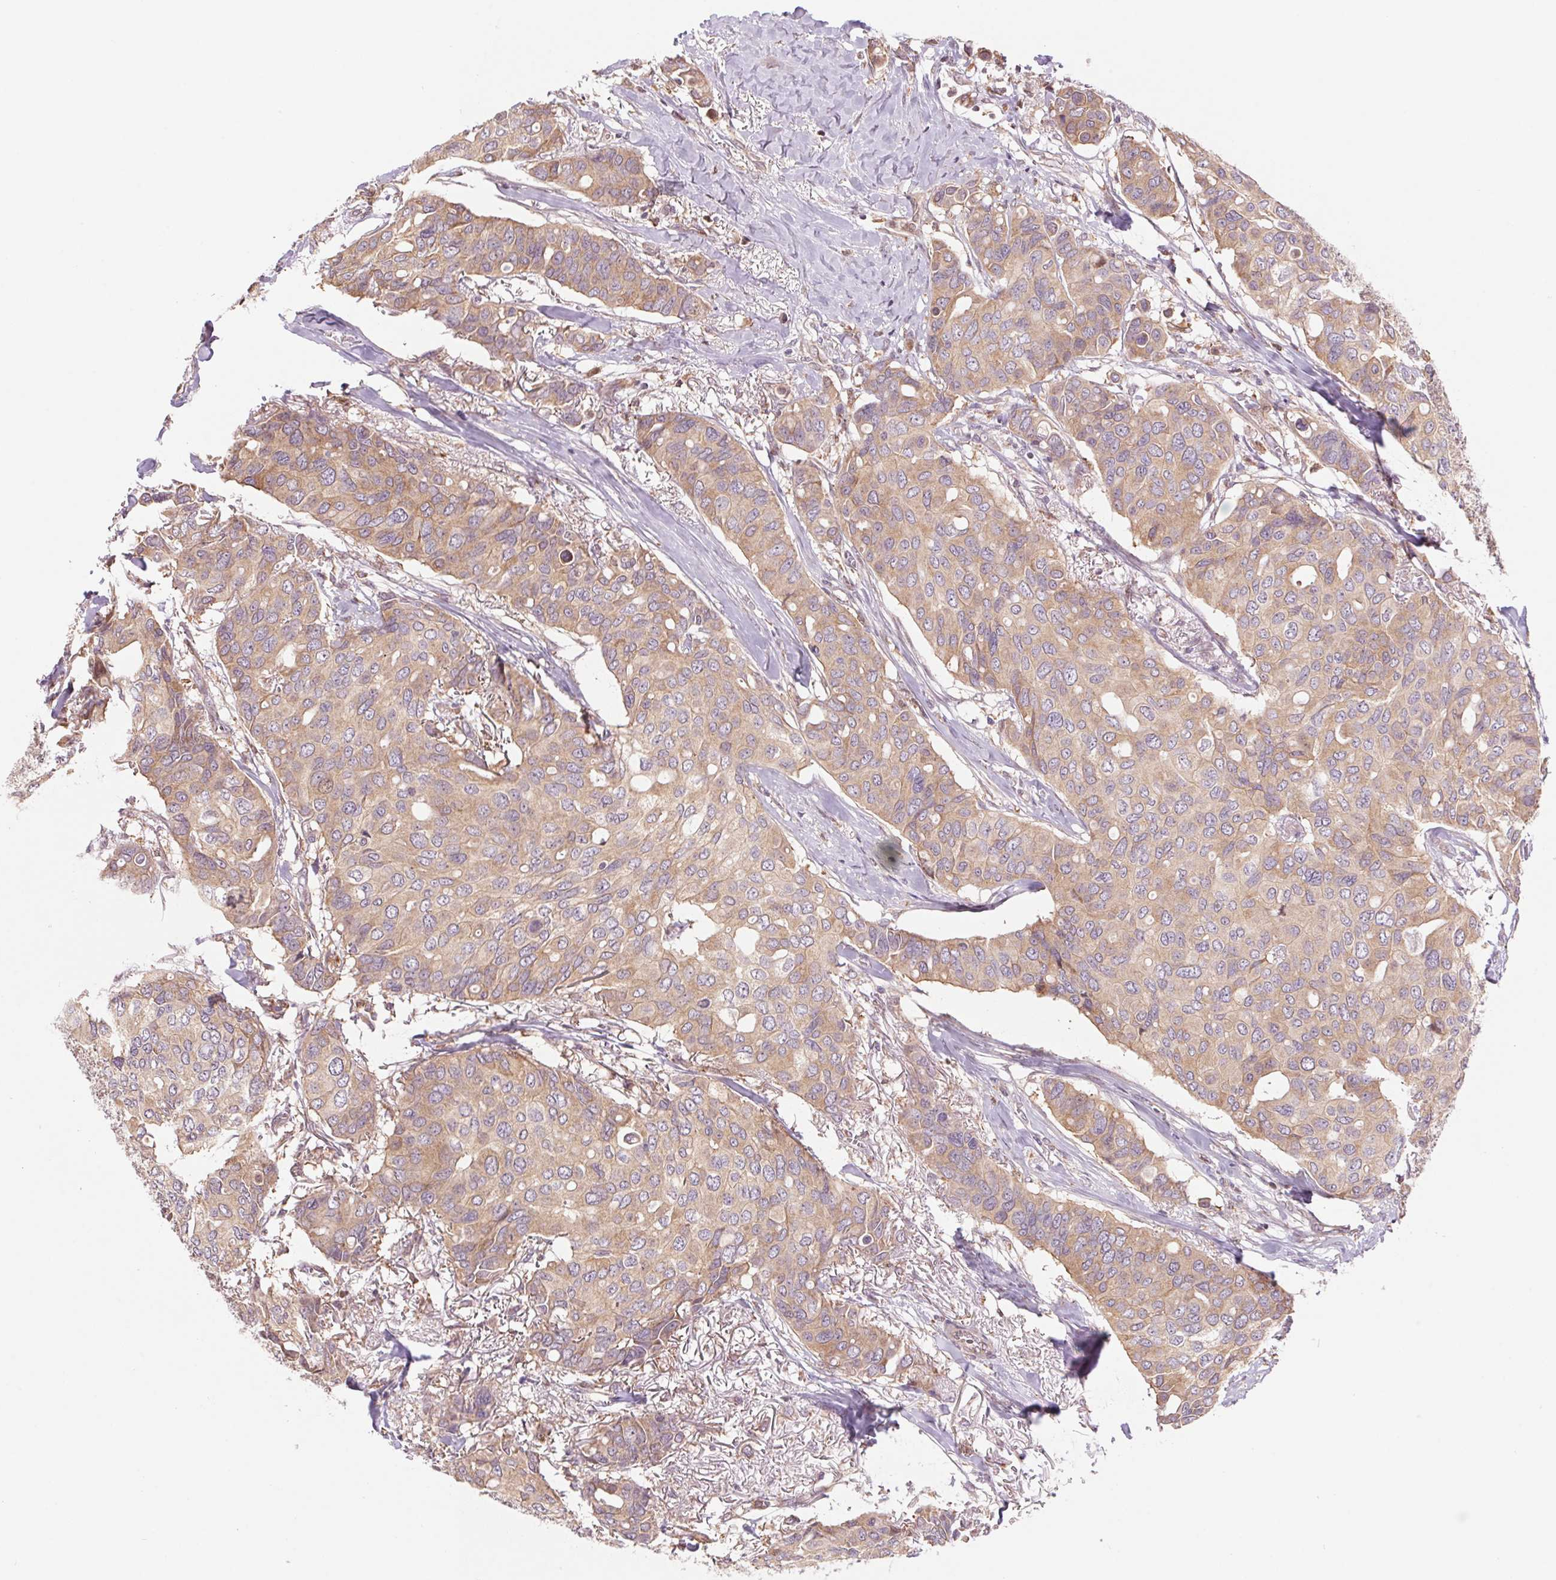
{"staining": {"intensity": "moderate", "quantity": ">75%", "location": "cytoplasmic/membranous"}, "tissue": "breast cancer", "cell_type": "Tumor cells", "image_type": "cancer", "snomed": [{"axis": "morphology", "description": "Duct carcinoma"}, {"axis": "topography", "description": "Breast"}], "caption": "Moderate cytoplasmic/membranous protein expression is identified in about >75% of tumor cells in breast infiltrating ductal carcinoma.", "gene": "KLHL20", "patient": {"sex": "female", "age": 54}}